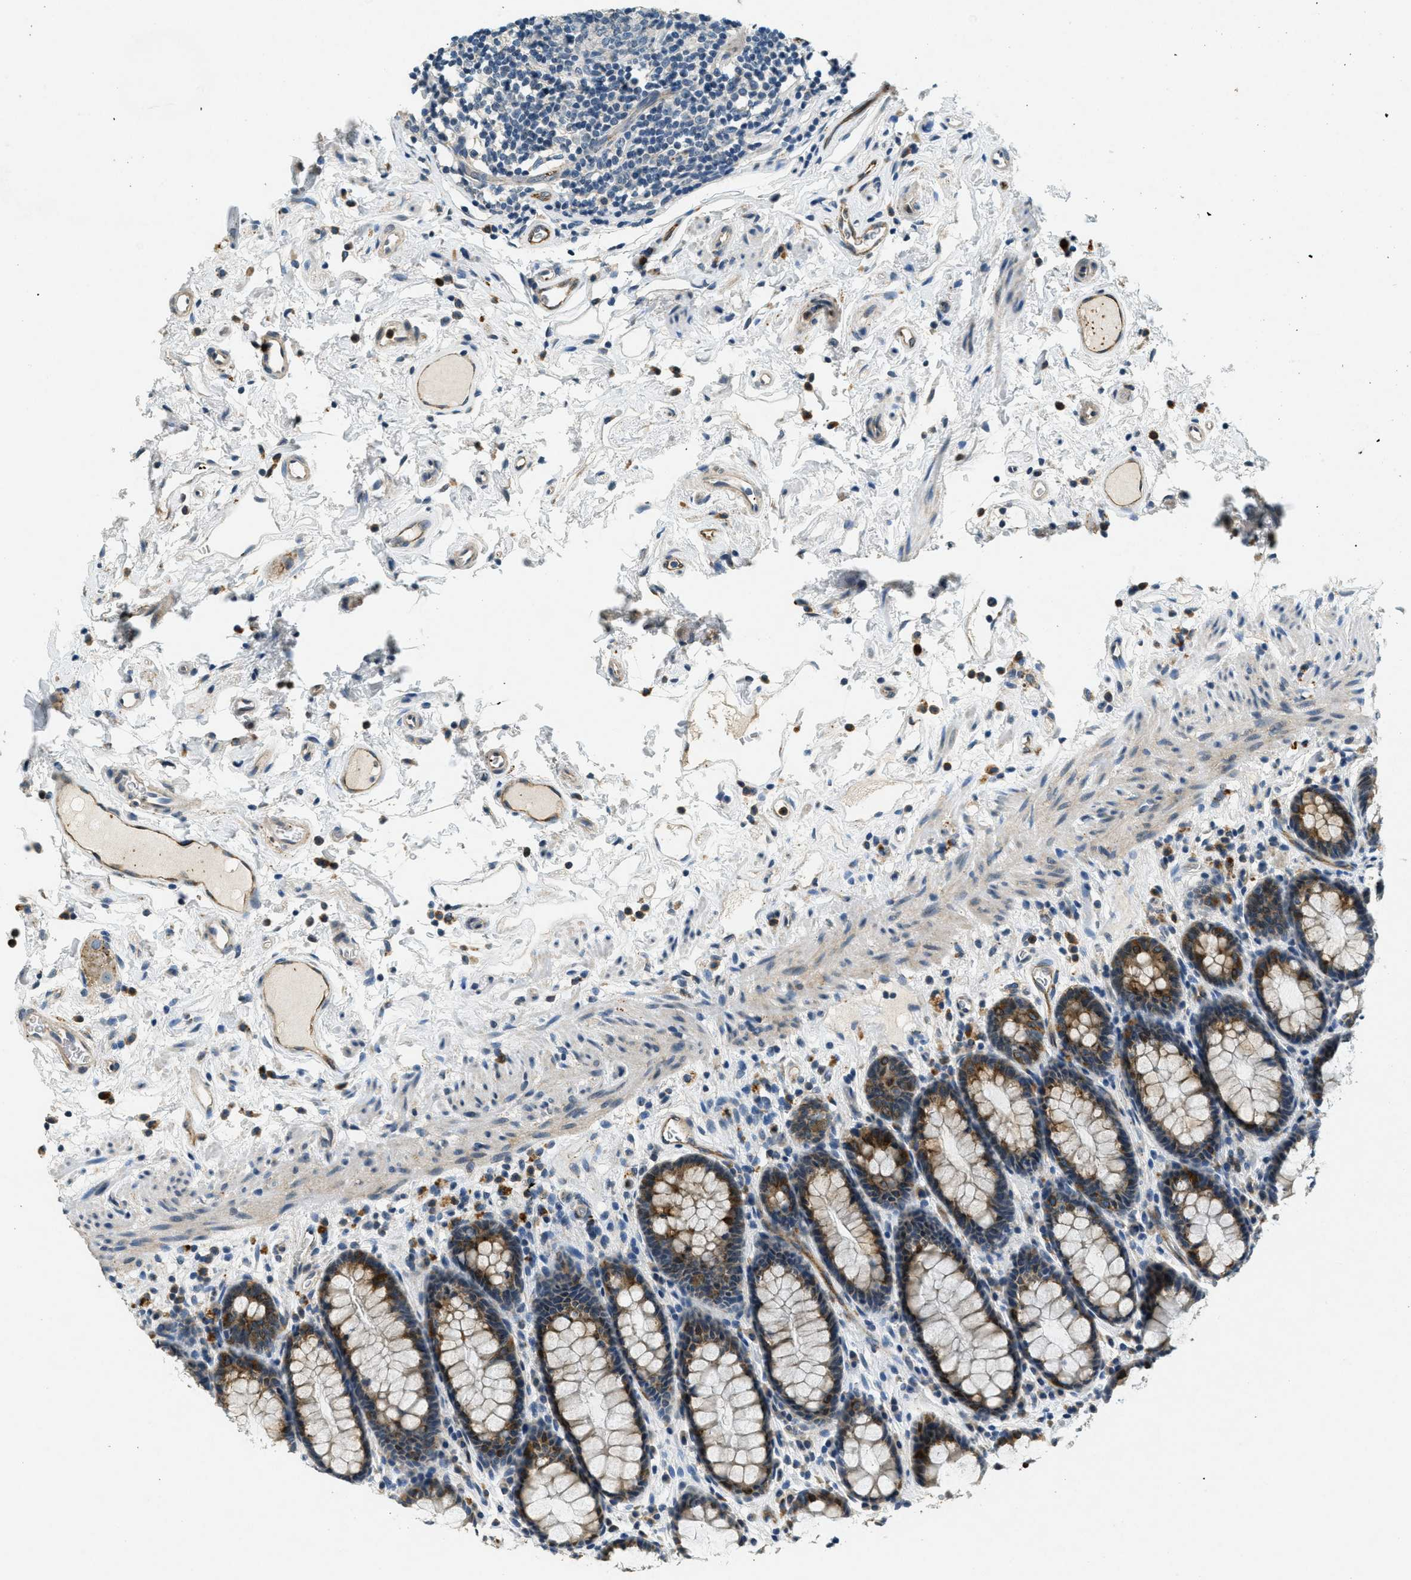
{"staining": {"intensity": "moderate", "quantity": "25%-75%", "location": "cytoplasmic/membranous"}, "tissue": "rectum", "cell_type": "Glandular cells", "image_type": "normal", "snomed": [{"axis": "morphology", "description": "Normal tissue, NOS"}, {"axis": "topography", "description": "Rectum"}], "caption": "The photomicrograph displays a brown stain indicating the presence of a protein in the cytoplasmic/membranous of glandular cells in rectum.", "gene": "RAB3D", "patient": {"sex": "male", "age": 92}}